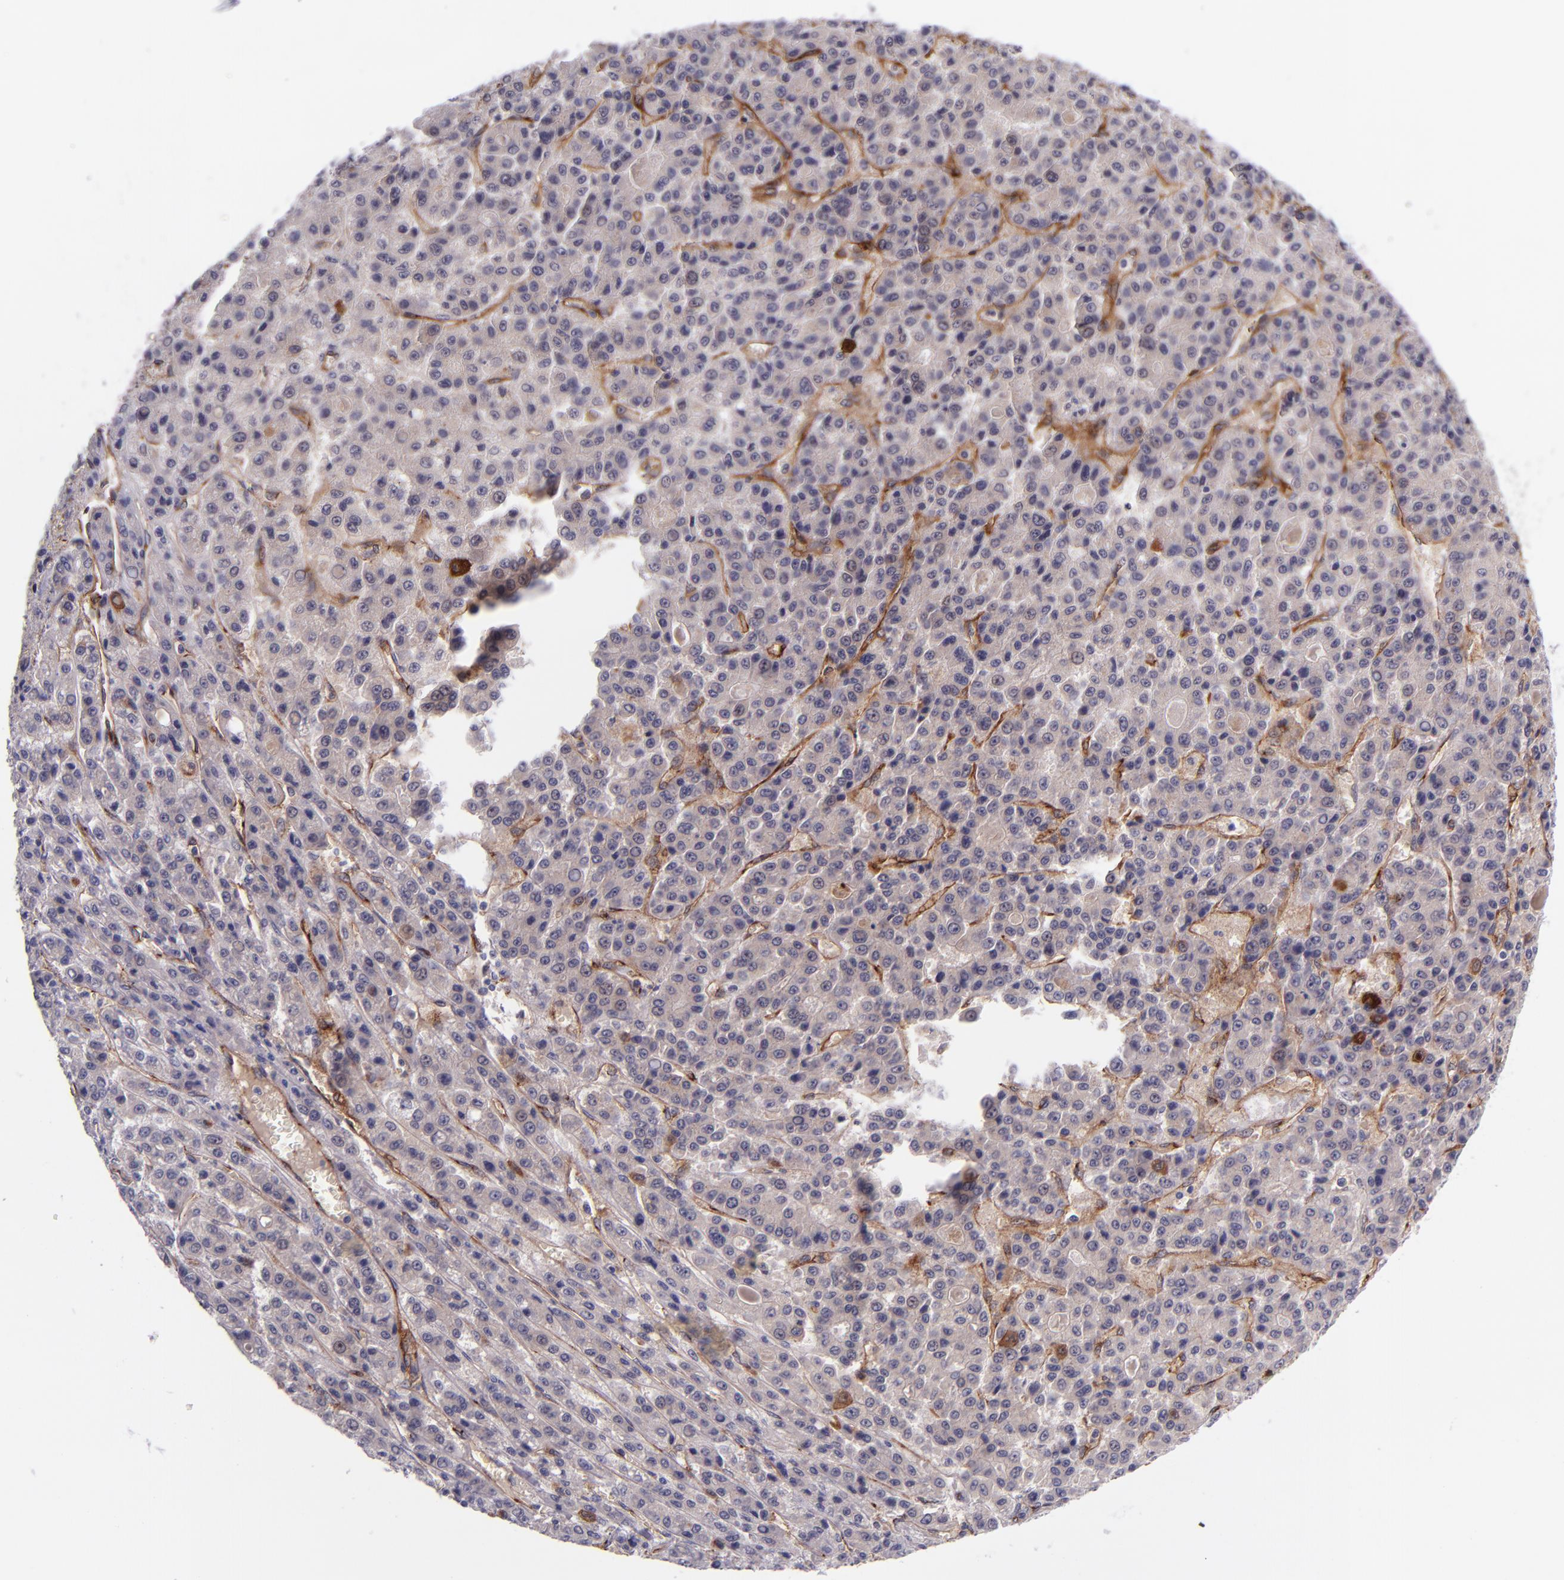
{"staining": {"intensity": "negative", "quantity": "none", "location": "none"}, "tissue": "liver cancer", "cell_type": "Tumor cells", "image_type": "cancer", "snomed": [{"axis": "morphology", "description": "Carcinoma, Hepatocellular, NOS"}, {"axis": "topography", "description": "Liver"}], "caption": "Immunohistochemical staining of human liver cancer (hepatocellular carcinoma) displays no significant positivity in tumor cells.", "gene": "NOS3", "patient": {"sex": "male", "age": 70}}